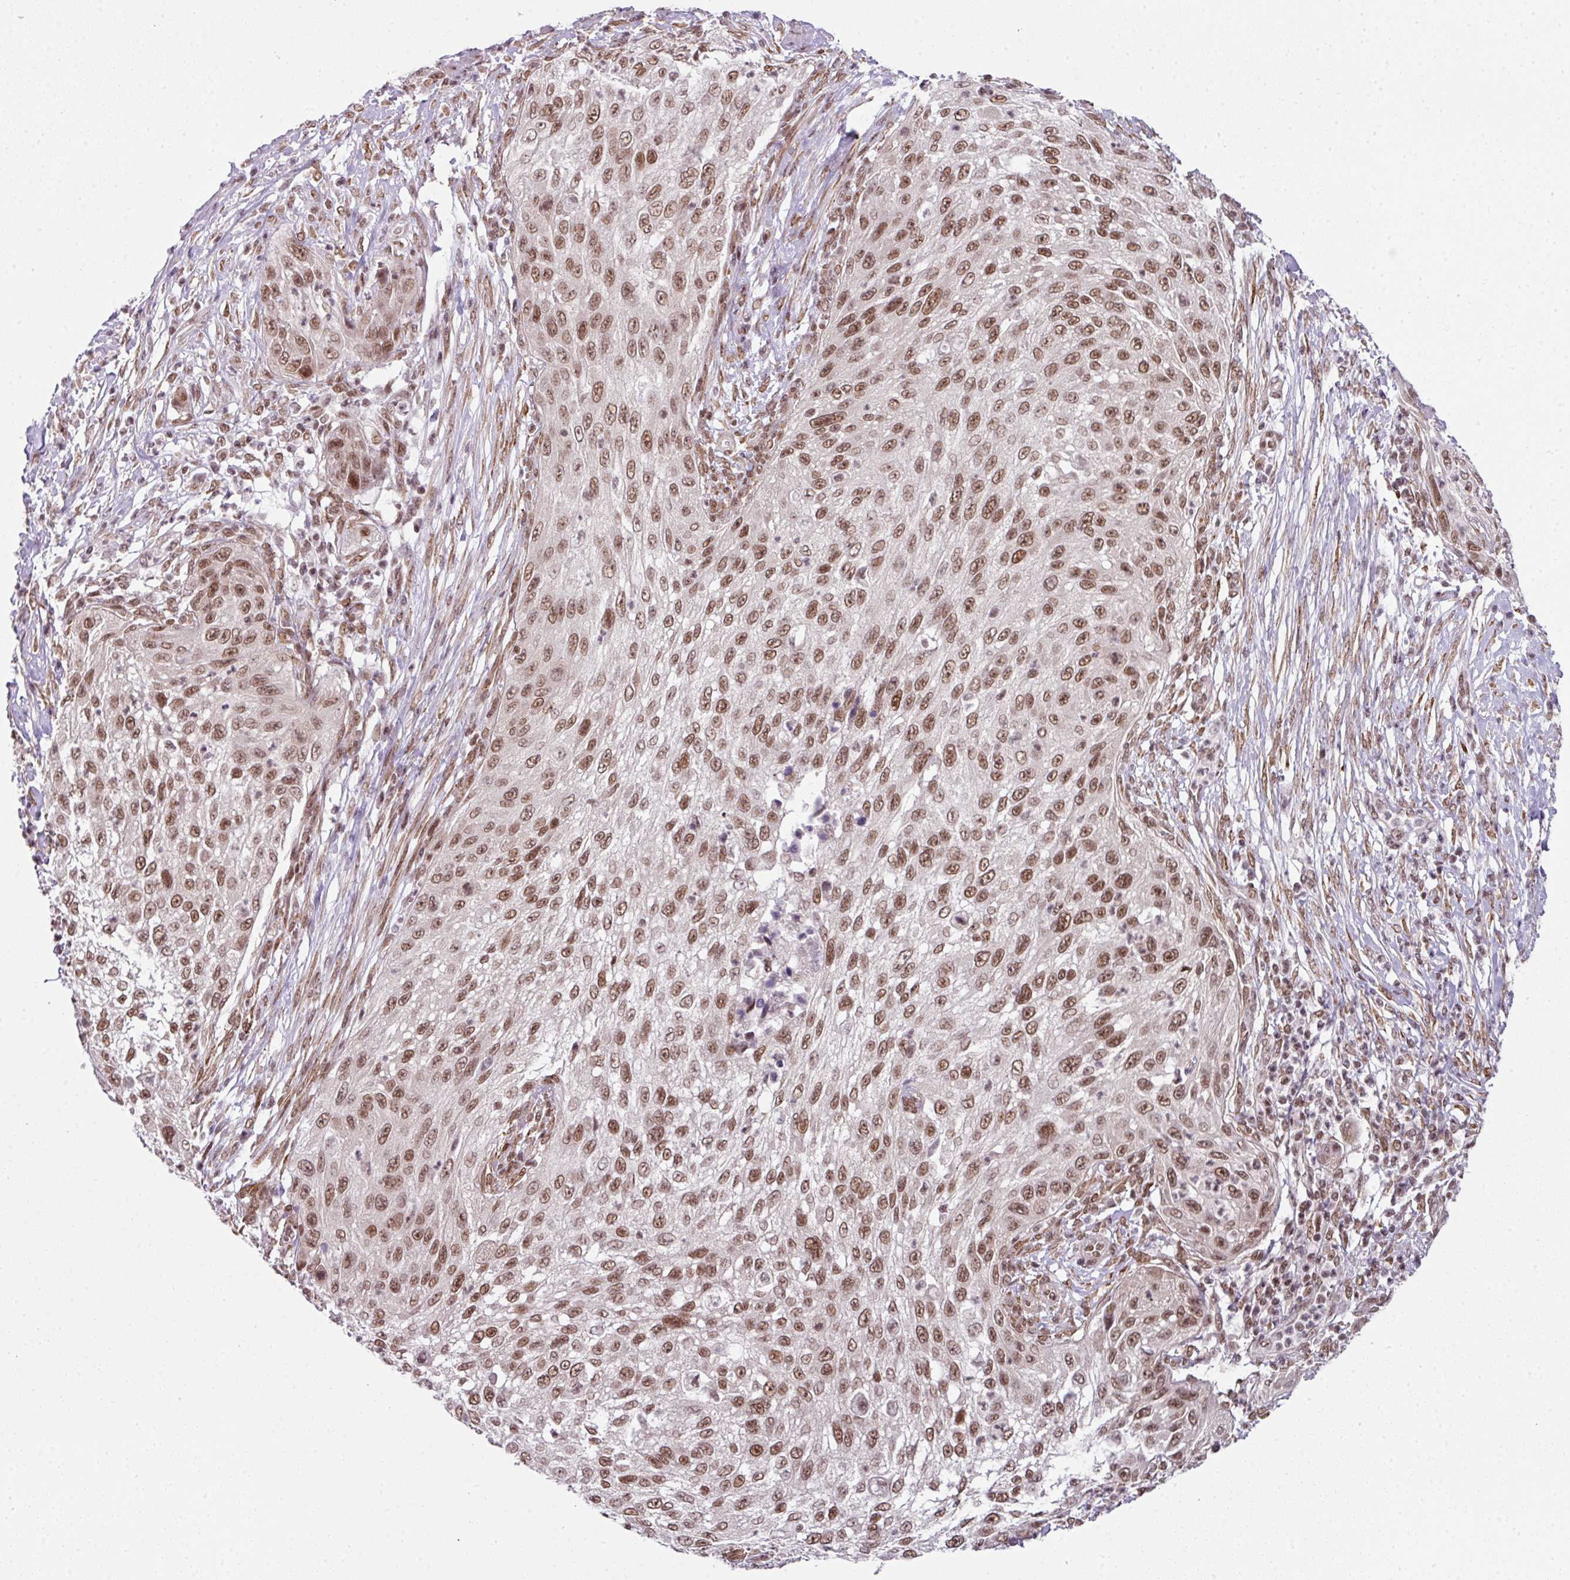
{"staining": {"intensity": "strong", "quantity": ">75%", "location": "nuclear"}, "tissue": "cervical cancer", "cell_type": "Tumor cells", "image_type": "cancer", "snomed": [{"axis": "morphology", "description": "Squamous cell carcinoma, NOS"}, {"axis": "topography", "description": "Cervix"}], "caption": "An image of cervical cancer stained for a protein exhibits strong nuclear brown staining in tumor cells. (brown staining indicates protein expression, while blue staining denotes nuclei).", "gene": "NFYA", "patient": {"sex": "female", "age": 42}}